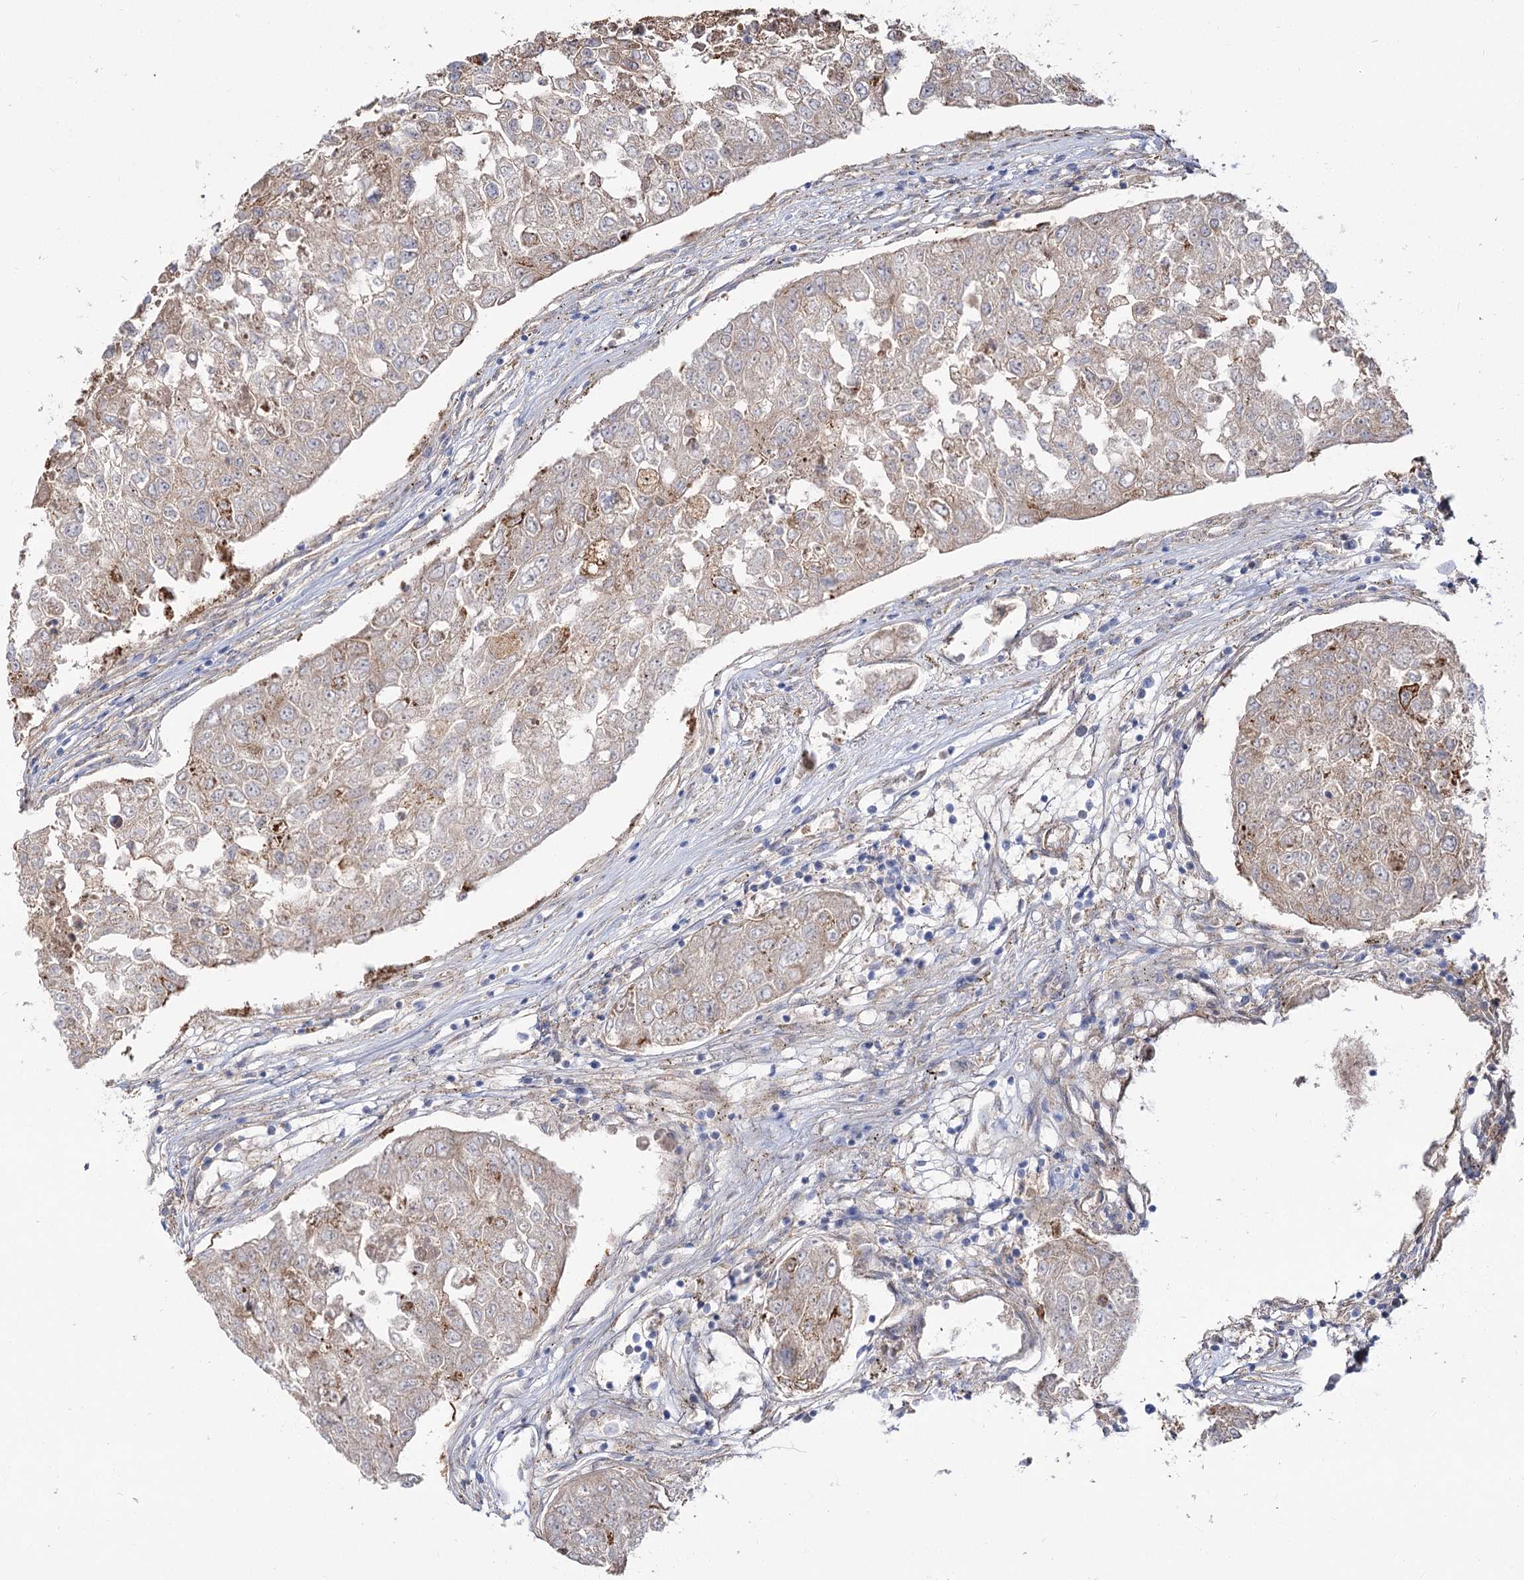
{"staining": {"intensity": "moderate", "quantity": ">75%", "location": "cytoplasmic/membranous"}, "tissue": "urothelial cancer", "cell_type": "Tumor cells", "image_type": "cancer", "snomed": [{"axis": "morphology", "description": "Urothelial carcinoma, High grade"}, {"axis": "topography", "description": "Lymph node"}, {"axis": "topography", "description": "Urinary bladder"}], "caption": "Urothelial cancer was stained to show a protein in brown. There is medium levels of moderate cytoplasmic/membranous staining in approximately >75% of tumor cells. (Stains: DAB (3,3'-diaminobenzidine) in brown, nuclei in blue, Microscopy: brightfield microscopy at high magnification).", "gene": "SUOX", "patient": {"sex": "male", "age": 51}}